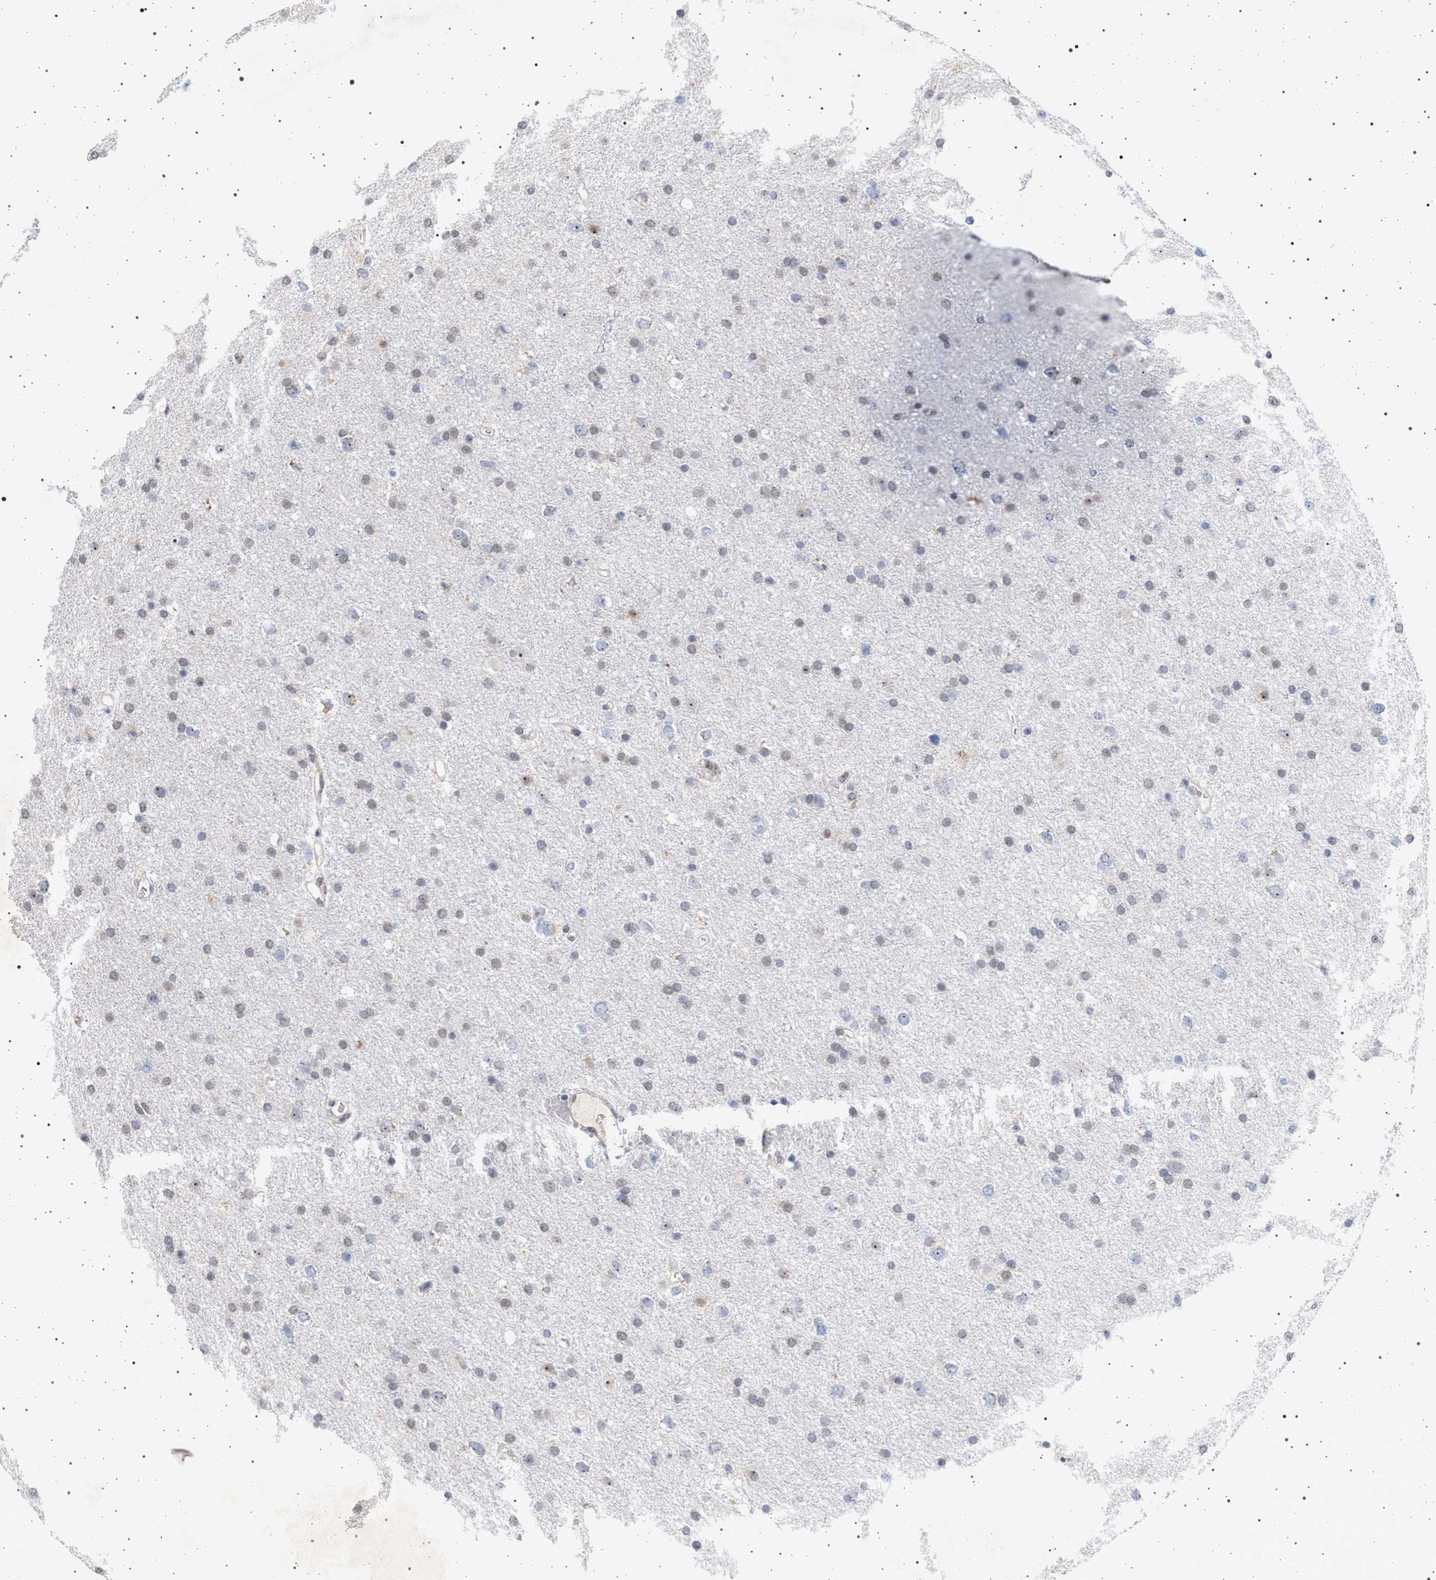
{"staining": {"intensity": "negative", "quantity": "none", "location": "none"}, "tissue": "glioma", "cell_type": "Tumor cells", "image_type": "cancer", "snomed": [{"axis": "morphology", "description": "Glioma, malignant, Low grade"}, {"axis": "topography", "description": "Brain"}], "caption": "Glioma was stained to show a protein in brown. There is no significant positivity in tumor cells. (DAB (3,3'-diaminobenzidine) IHC, high magnification).", "gene": "ELAC2", "patient": {"sex": "female", "age": 37}}